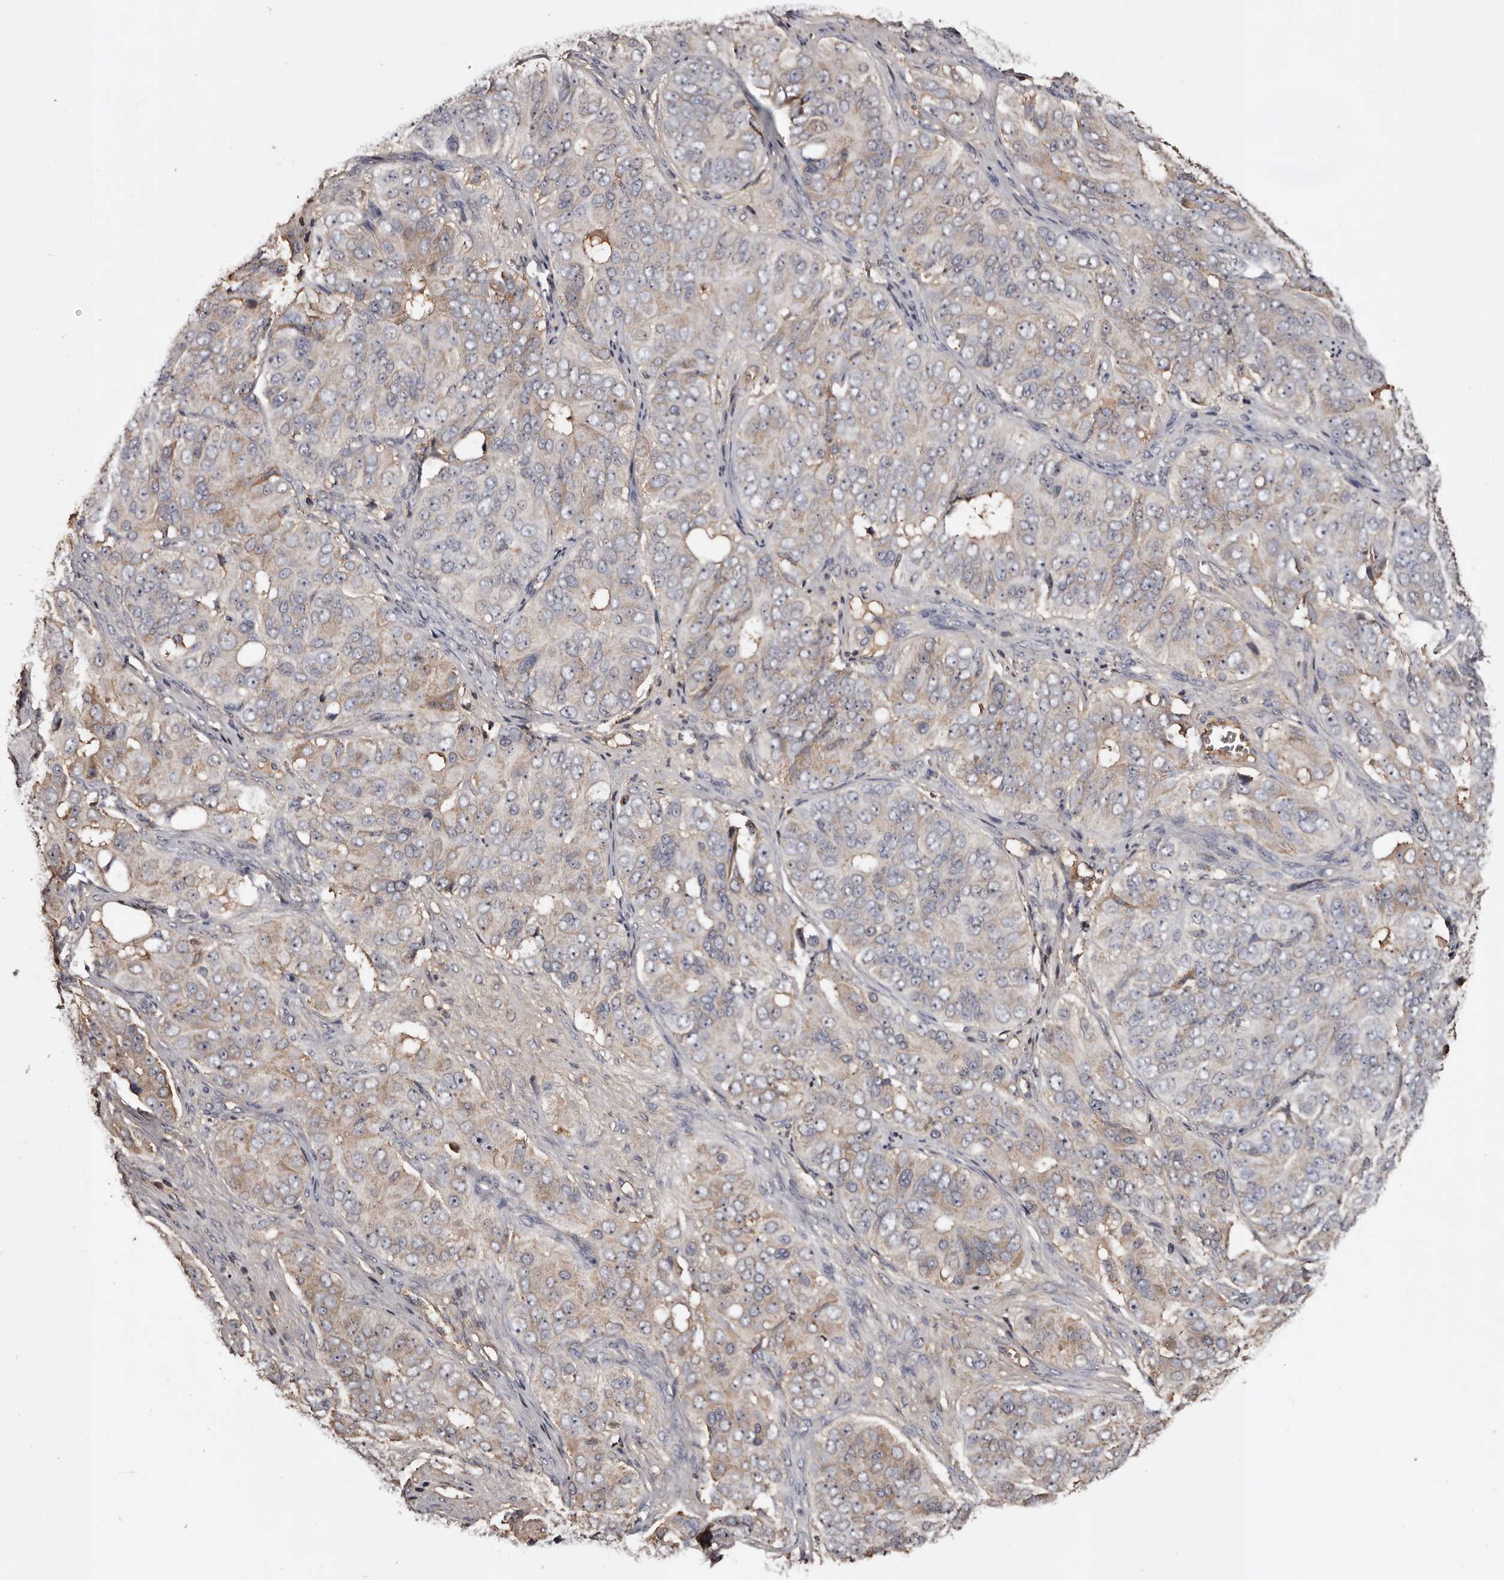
{"staining": {"intensity": "weak", "quantity": "<25%", "location": "cytoplasmic/membranous"}, "tissue": "ovarian cancer", "cell_type": "Tumor cells", "image_type": "cancer", "snomed": [{"axis": "morphology", "description": "Carcinoma, endometroid"}, {"axis": "topography", "description": "Ovary"}], "caption": "Ovarian cancer (endometroid carcinoma) was stained to show a protein in brown. There is no significant staining in tumor cells.", "gene": "CYP1B1", "patient": {"sex": "female", "age": 51}}